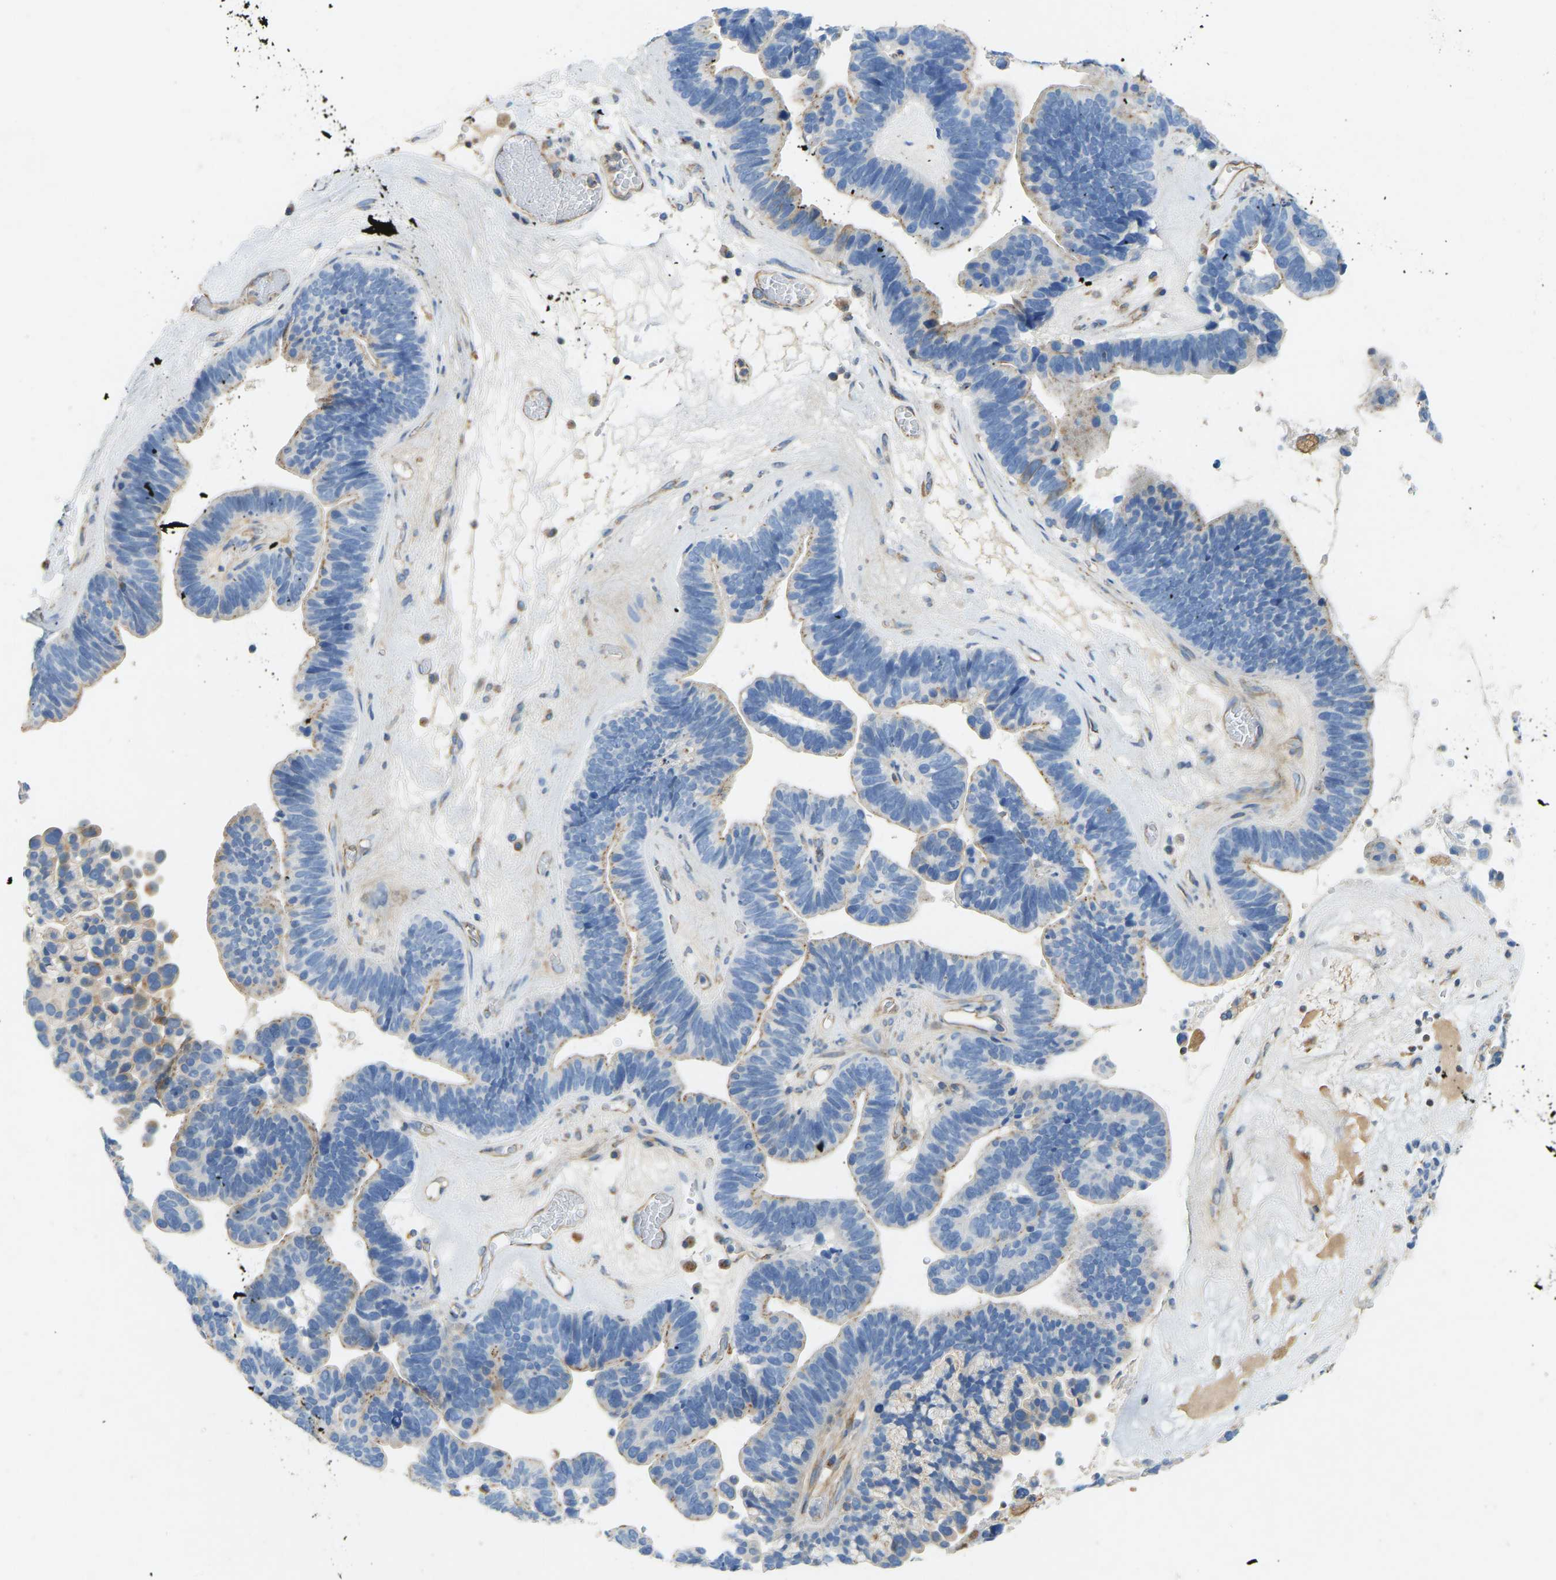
{"staining": {"intensity": "moderate", "quantity": "25%-75%", "location": "cytoplasmic/membranous"}, "tissue": "ovarian cancer", "cell_type": "Tumor cells", "image_type": "cancer", "snomed": [{"axis": "morphology", "description": "Cystadenocarcinoma, serous, NOS"}, {"axis": "topography", "description": "Ovary"}], "caption": "DAB immunohistochemical staining of human serous cystadenocarcinoma (ovarian) shows moderate cytoplasmic/membranous protein expression in about 25%-75% of tumor cells.", "gene": "TECTA", "patient": {"sex": "female", "age": 56}}